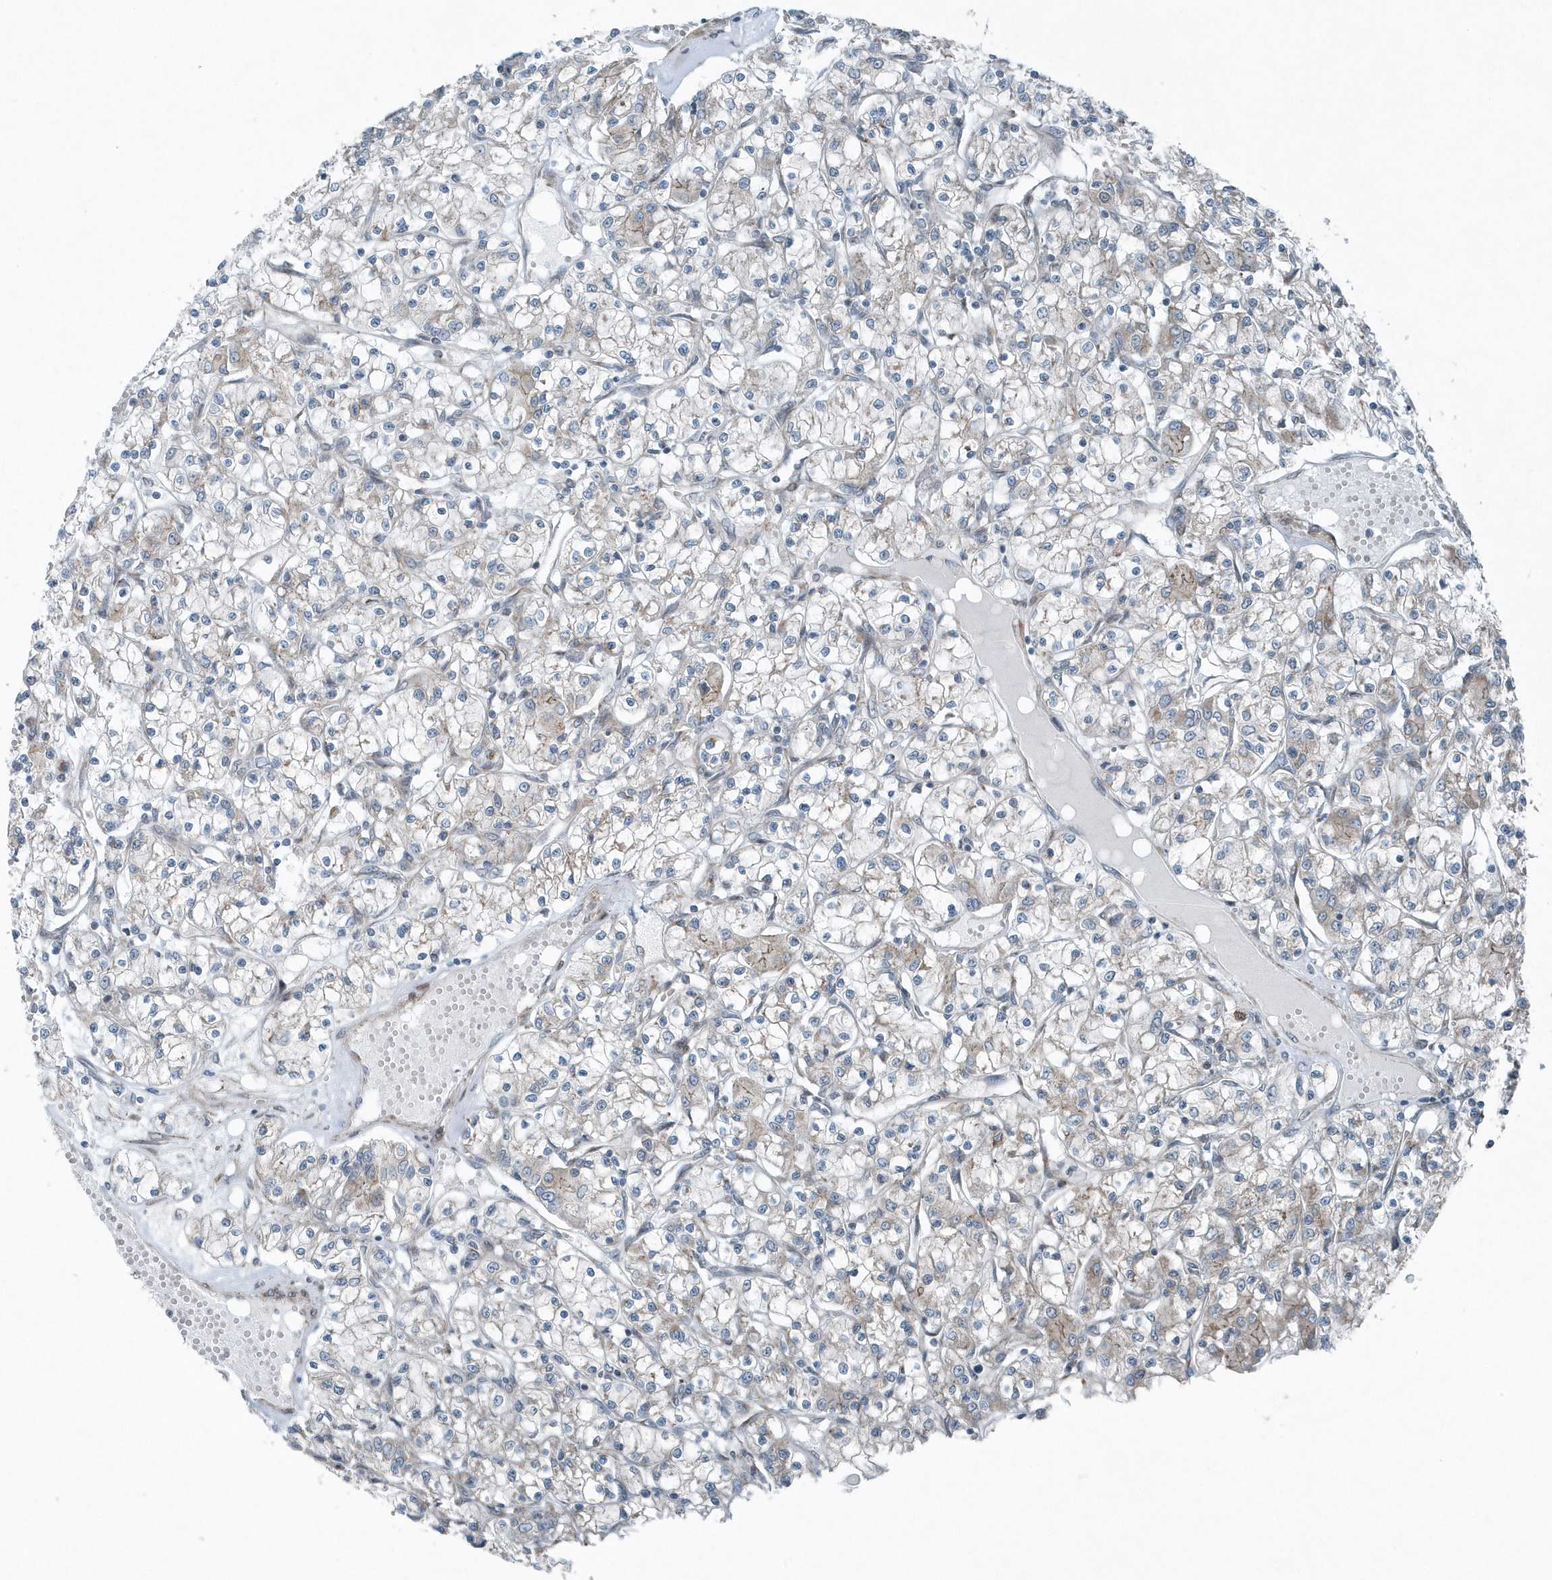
{"staining": {"intensity": "weak", "quantity": "<25%", "location": "cytoplasmic/membranous"}, "tissue": "renal cancer", "cell_type": "Tumor cells", "image_type": "cancer", "snomed": [{"axis": "morphology", "description": "Adenocarcinoma, NOS"}, {"axis": "topography", "description": "Kidney"}], "caption": "Immunohistochemical staining of human renal cancer shows no significant staining in tumor cells. Brightfield microscopy of IHC stained with DAB (brown) and hematoxylin (blue), captured at high magnification.", "gene": "GCC2", "patient": {"sex": "female", "age": 59}}